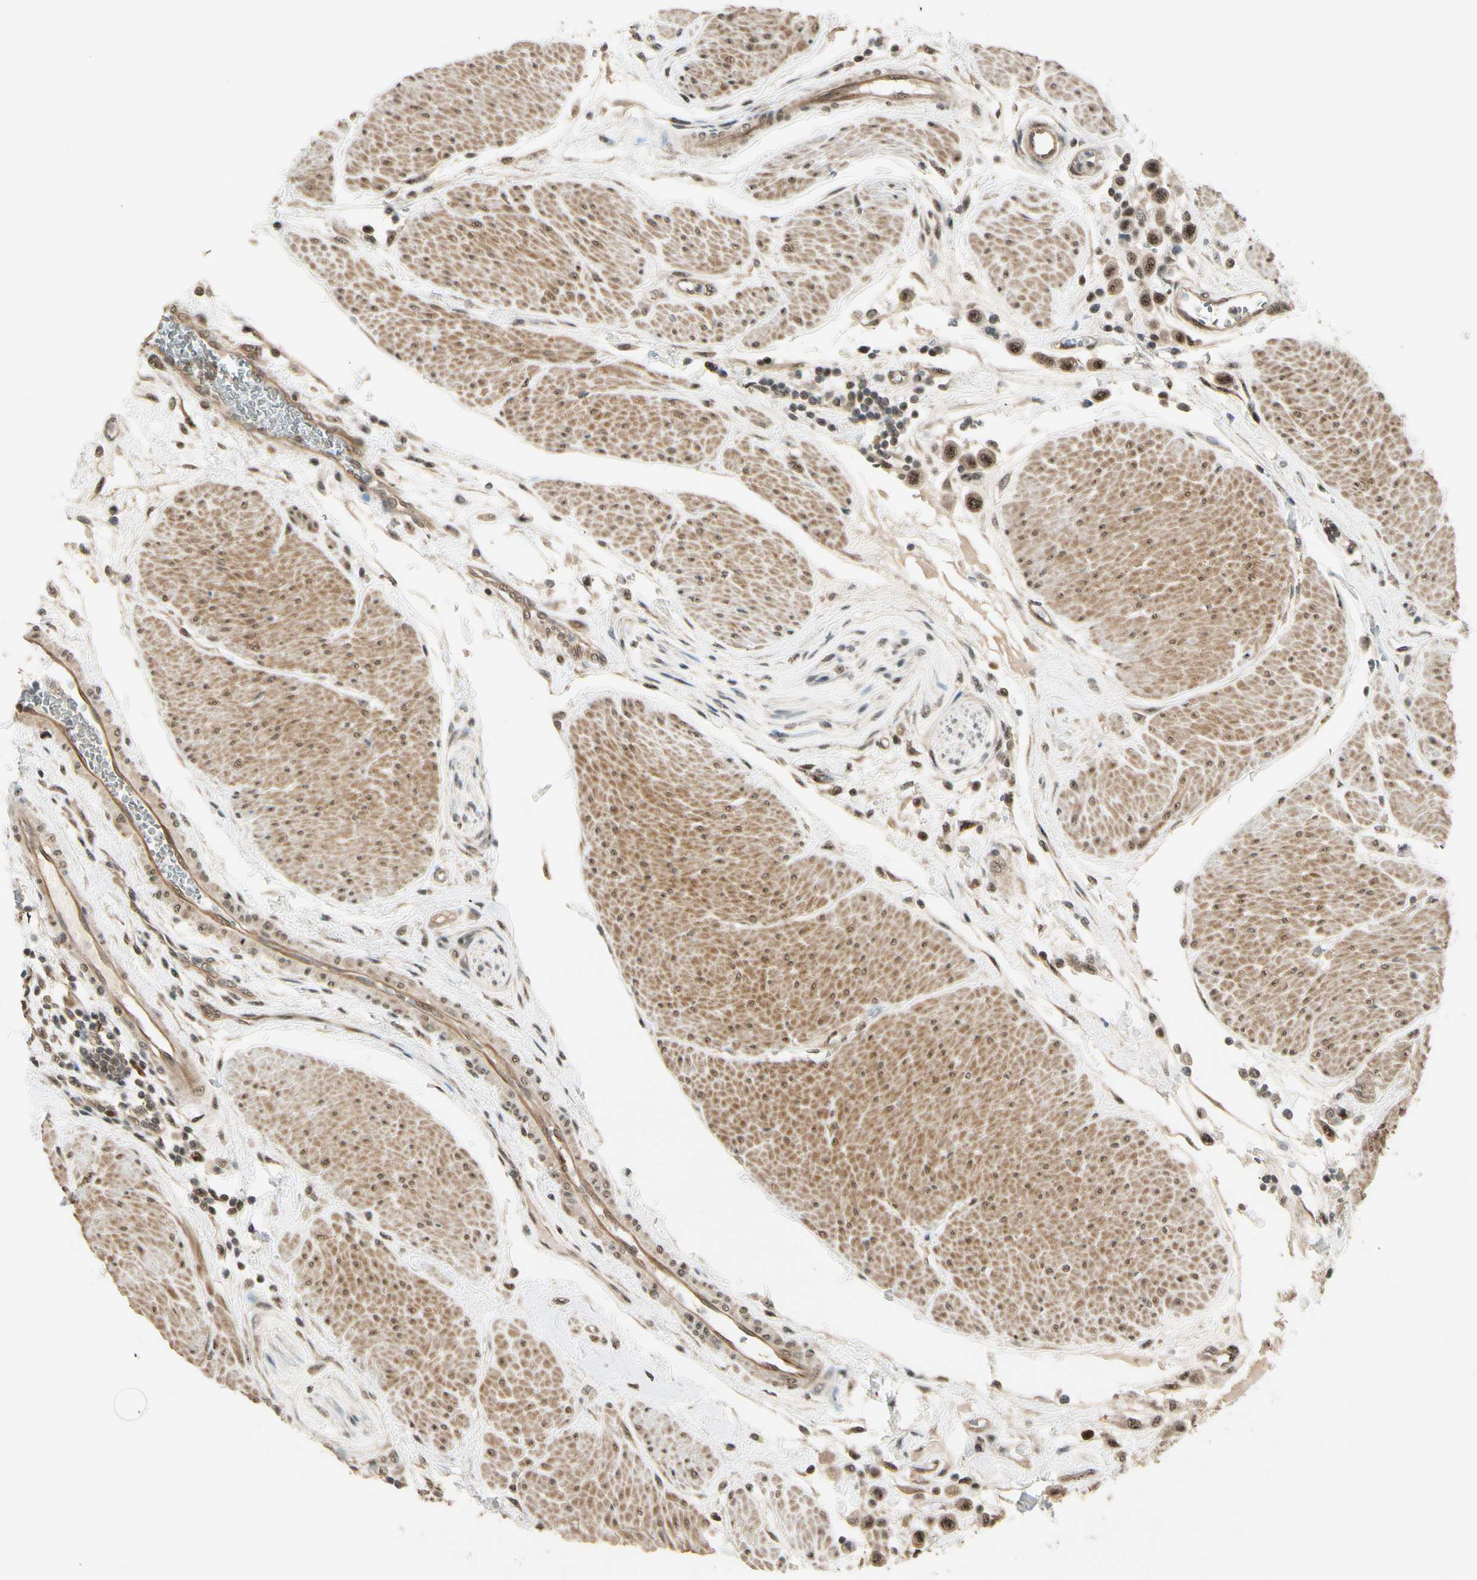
{"staining": {"intensity": "moderate", "quantity": ">75%", "location": "cytoplasmic/membranous,nuclear"}, "tissue": "urothelial cancer", "cell_type": "Tumor cells", "image_type": "cancer", "snomed": [{"axis": "morphology", "description": "Urothelial carcinoma, High grade"}, {"axis": "topography", "description": "Urinary bladder"}], "caption": "Urothelial carcinoma (high-grade) was stained to show a protein in brown. There is medium levels of moderate cytoplasmic/membranous and nuclear staining in approximately >75% of tumor cells. The staining was performed using DAB (3,3'-diaminobenzidine), with brown indicating positive protein expression. Nuclei are stained blue with hematoxylin.", "gene": "MCPH1", "patient": {"sex": "male", "age": 50}}